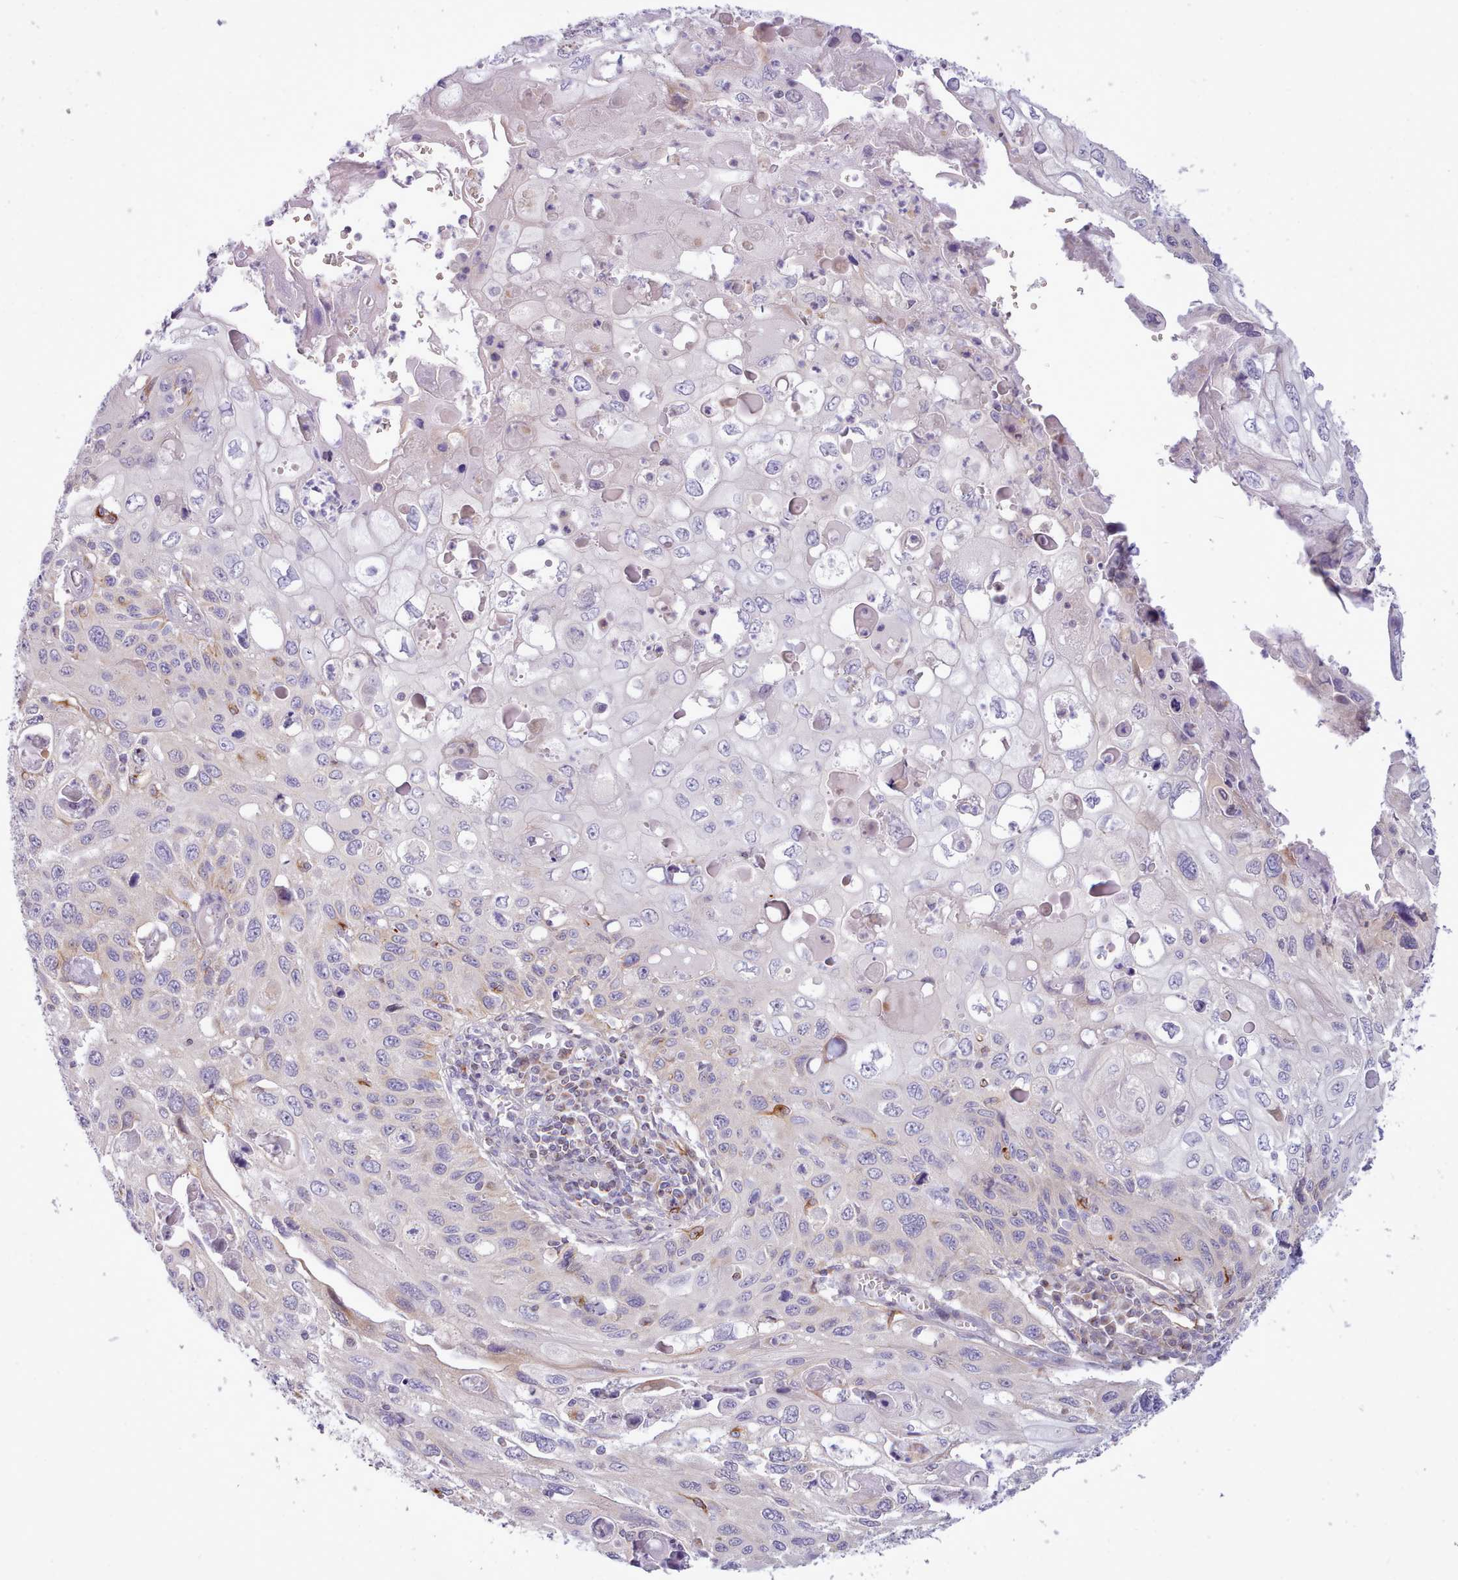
{"staining": {"intensity": "negative", "quantity": "none", "location": "none"}, "tissue": "cervical cancer", "cell_type": "Tumor cells", "image_type": "cancer", "snomed": [{"axis": "morphology", "description": "Squamous cell carcinoma, NOS"}, {"axis": "topography", "description": "Cervix"}], "caption": "Image shows no significant protein staining in tumor cells of cervical cancer (squamous cell carcinoma).", "gene": "CYP2A13", "patient": {"sex": "female", "age": 70}}